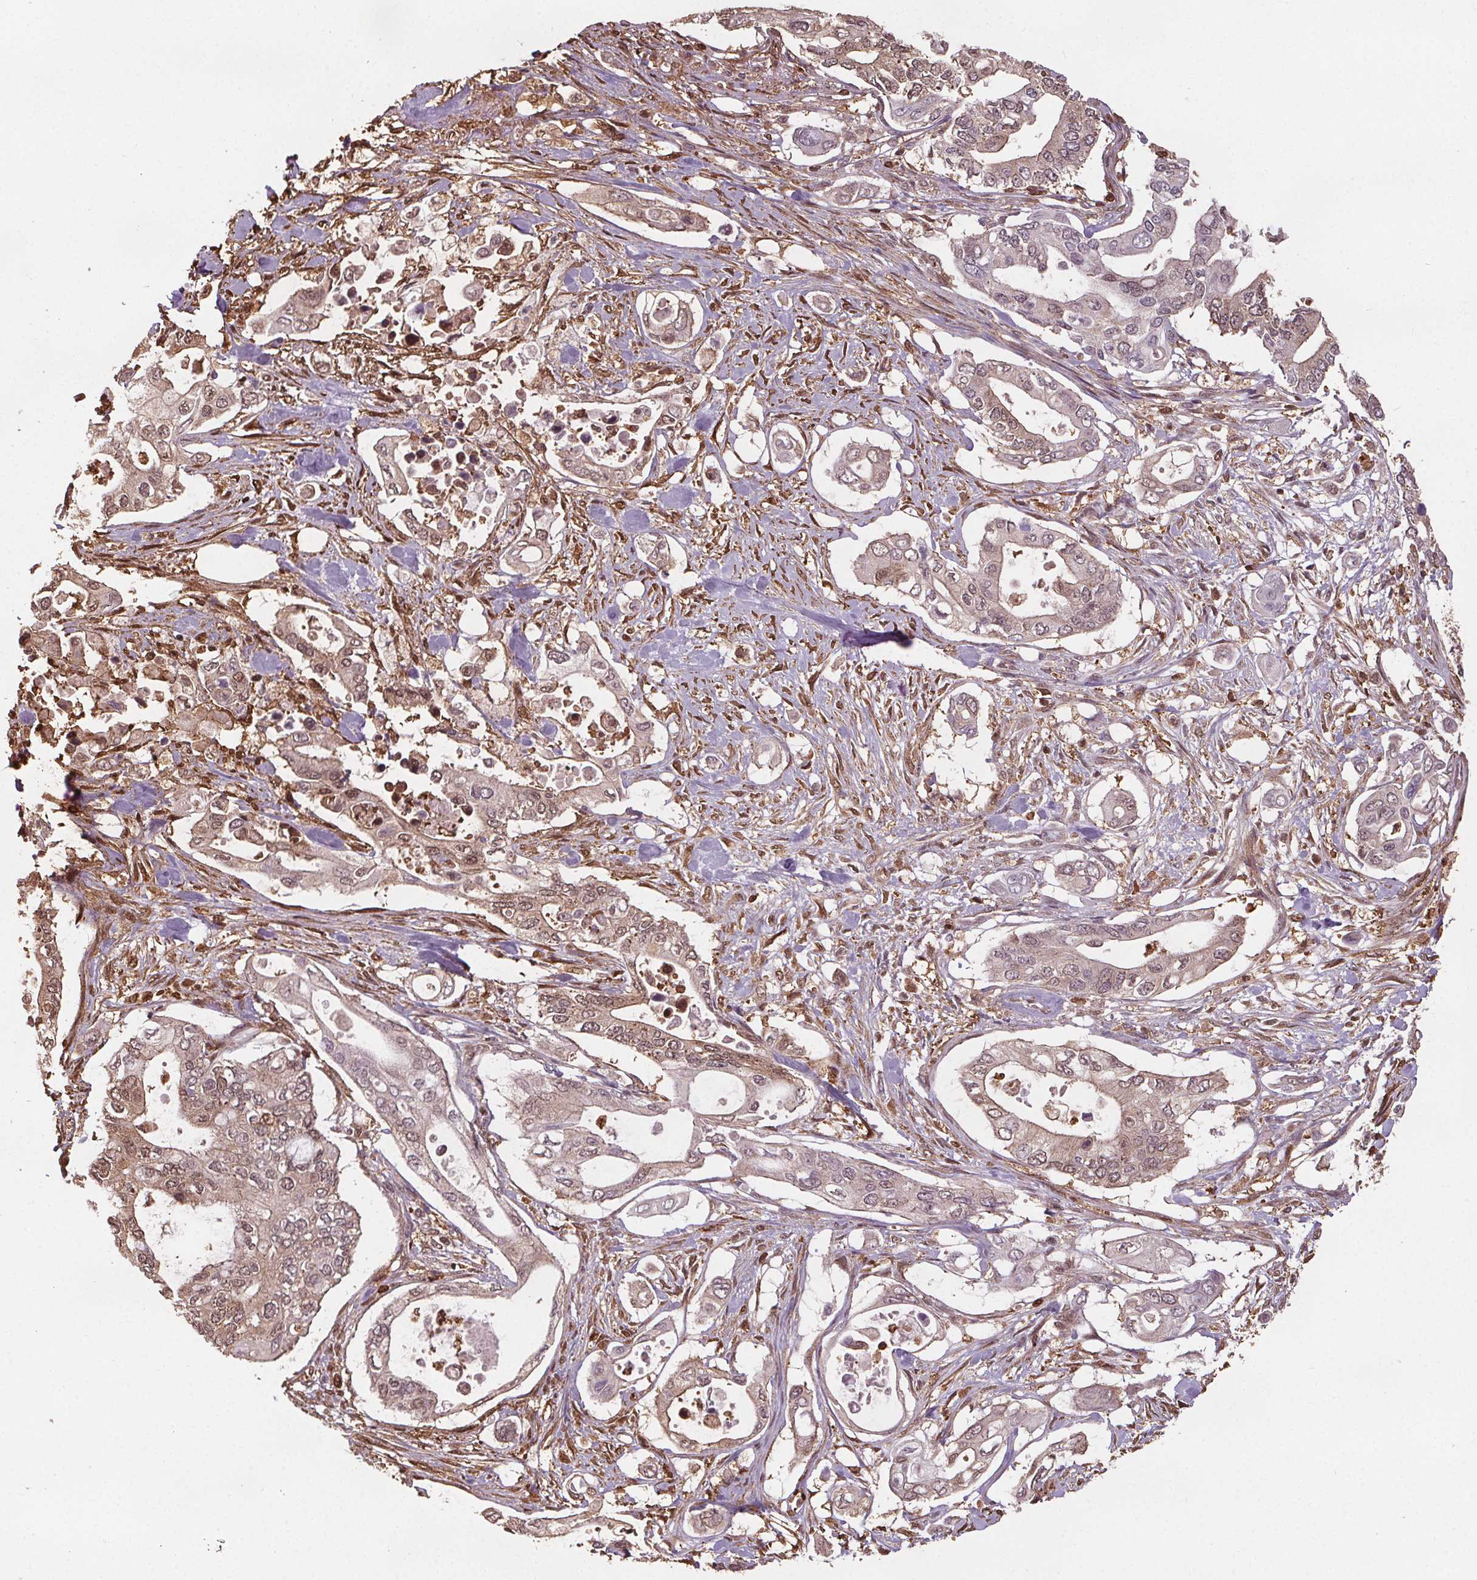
{"staining": {"intensity": "weak", "quantity": "25%-75%", "location": "cytoplasmic/membranous,nuclear"}, "tissue": "pancreatic cancer", "cell_type": "Tumor cells", "image_type": "cancer", "snomed": [{"axis": "morphology", "description": "Adenocarcinoma, NOS"}, {"axis": "topography", "description": "Pancreas"}], "caption": "This histopathology image displays adenocarcinoma (pancreatic) stained with immunohistochemistry to label a protein in brown. The cytoplasmic/membranous and nuclear of tumor cells show weak positivity for the protein. Nuclei are counter-stained blue.", "gene": "ENO1", "patient": {"sex": "female", "age": 63}}